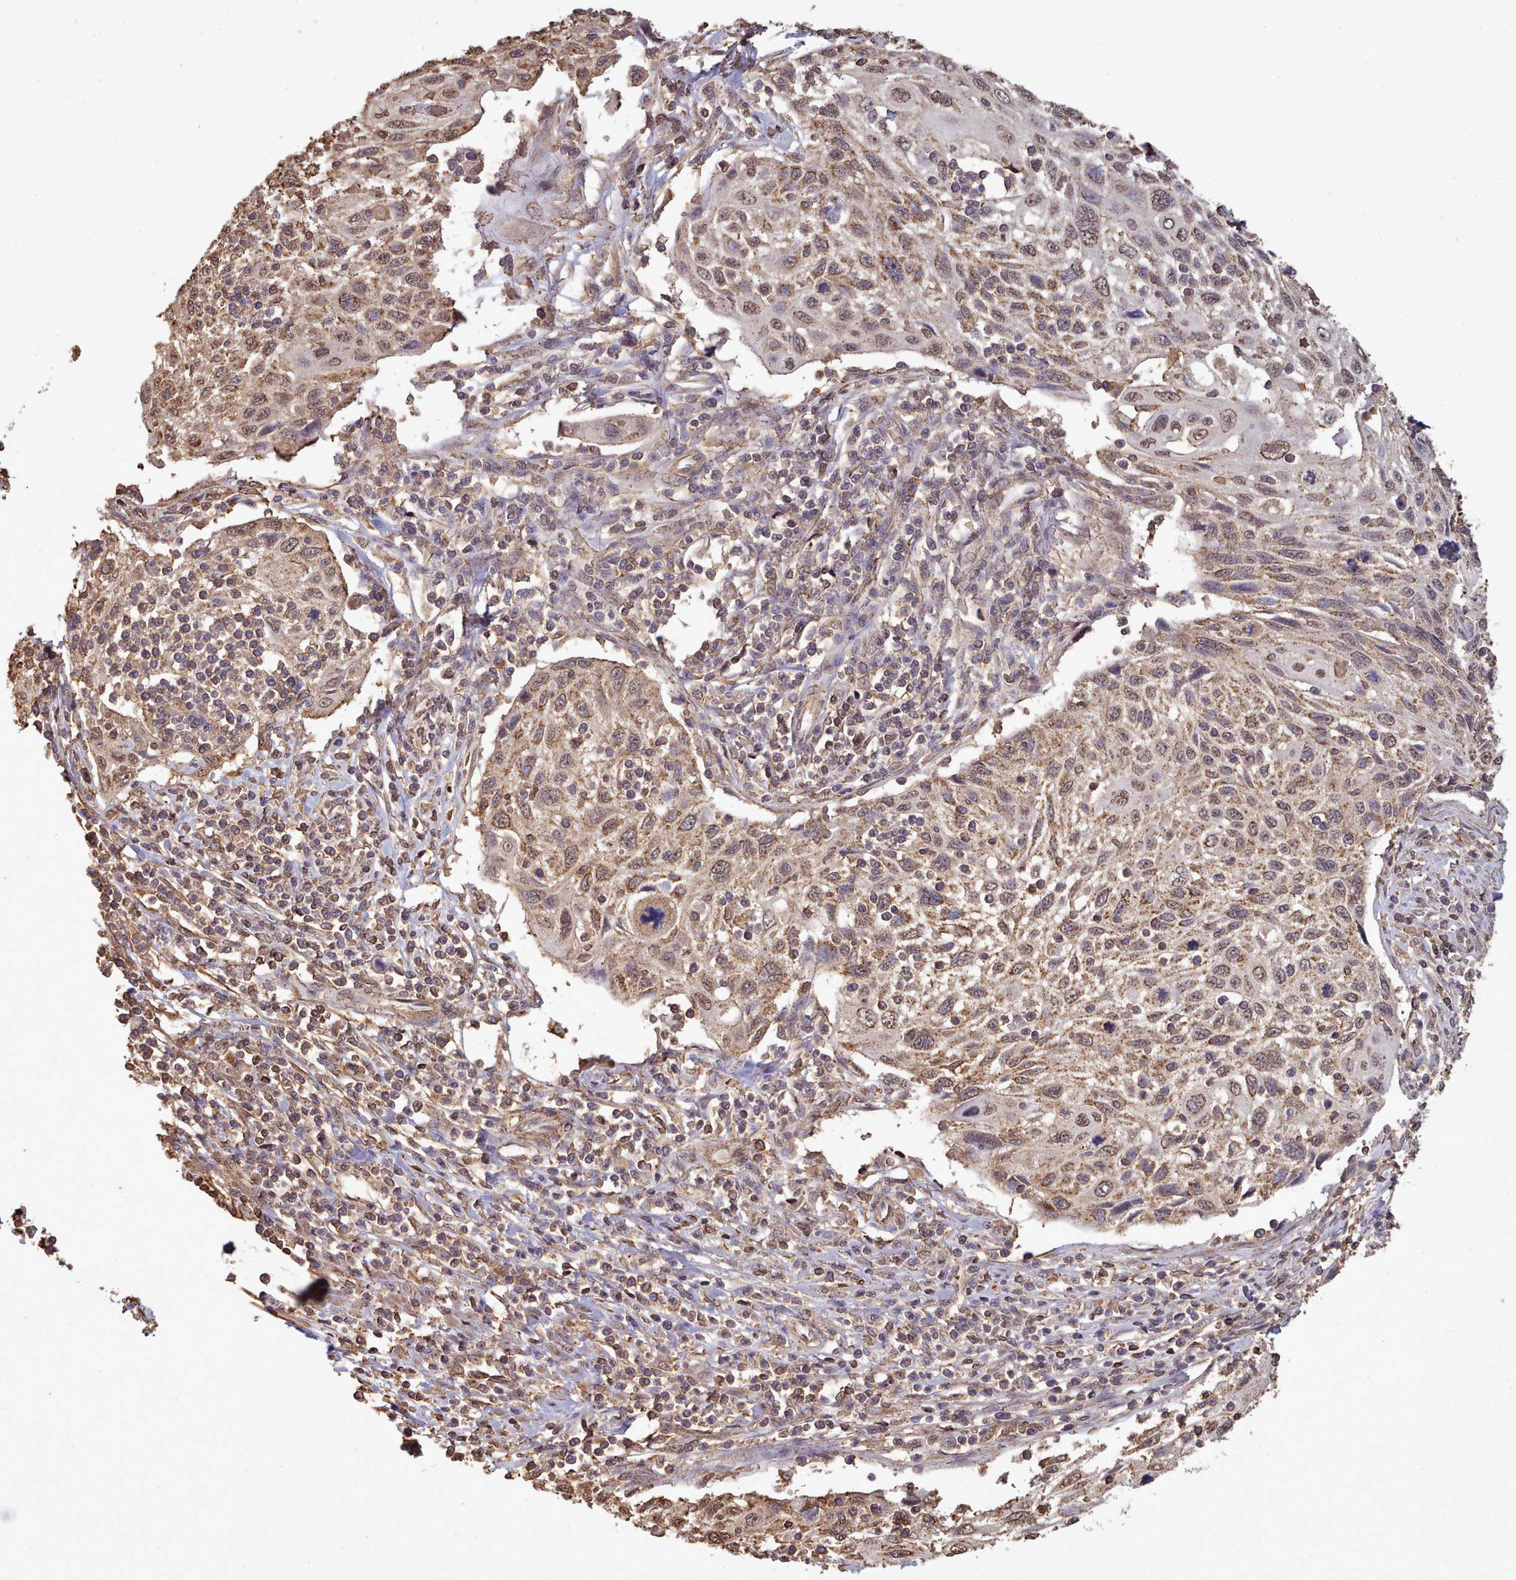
{"staining": {"intensity": "moderate", "quantity": ">75%", "location": "cytoplasmic/membranous,nuclear"}, "tissue": "cervical cancer", "cell_type": "Tumor cells", "image_type": "cancer", "snomed": [{"axis": "morphology", "description": "Squamous cell carcinoma, NOS"}, {"axis": "topography", "description": "Cervix"}], "caption": "Human cervical squamous cell carcinoma stained with a brown dye reveals moderate cytoplasmic/membranous and nuclear positive positivity in about >75% of tumor cells.", "gene": "METRN", "patient": {"sex": "female", "age": 70}}